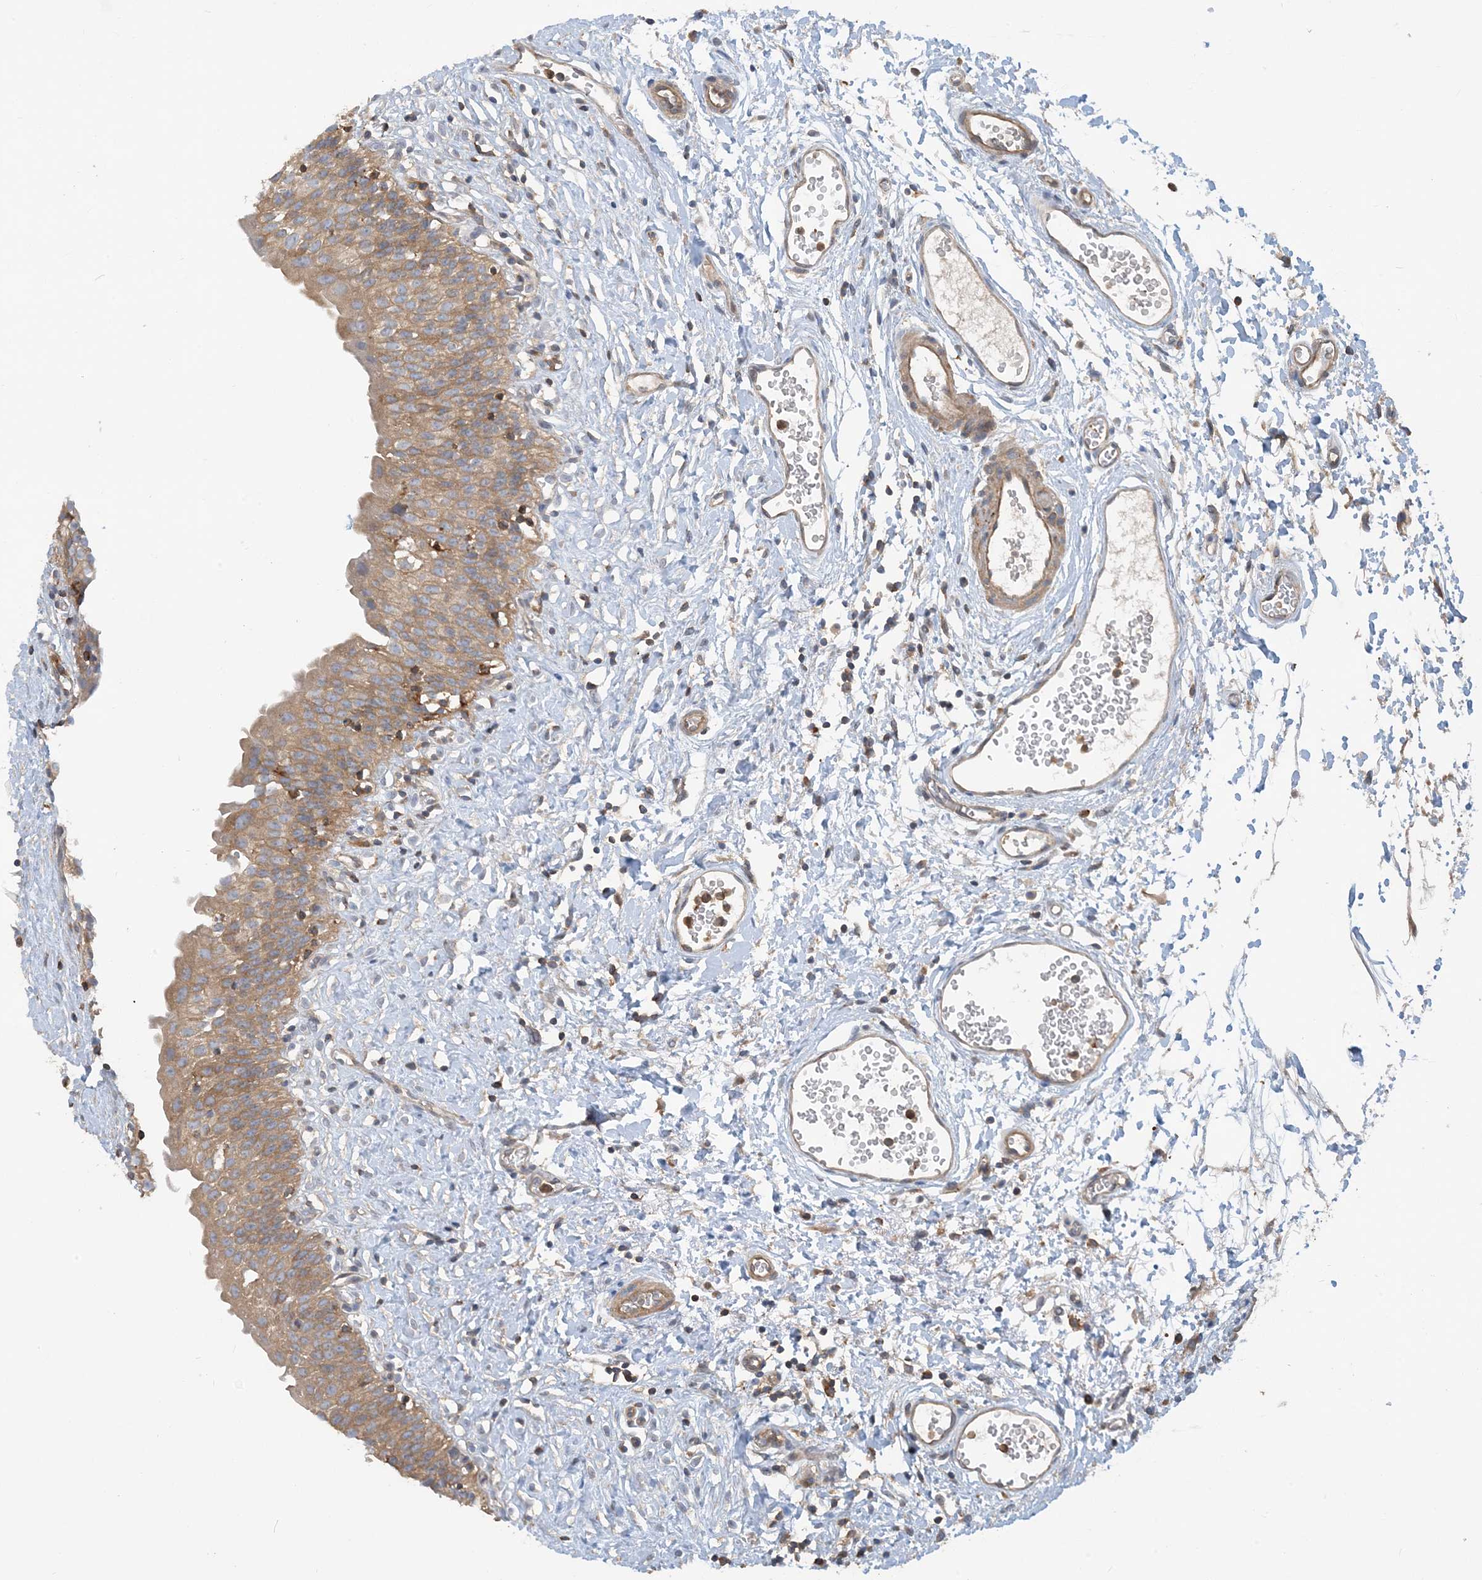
{"staining": {"intensity": "moderate", "quantity": ">75%", "location": "cytoplasmic/membranous"}, "tissue": "urinary bladder", "cell_type": "Urothelial cells", "image_type": "normal", "snomed": [{"axis": "morphology", "description": "Normal tissue, NOS"}, {"axis": "topography", "description": "Urinary bladder"}], "caption": "A histopathology image showing moderate cytoplasmic/membranous staining in about >75% of urothelial cells in benign urinary bladder, as visualized by brown immunohistochemical staining.", "gene": "SFMBT2", "patient": {"sex": "male", "age": 51}}